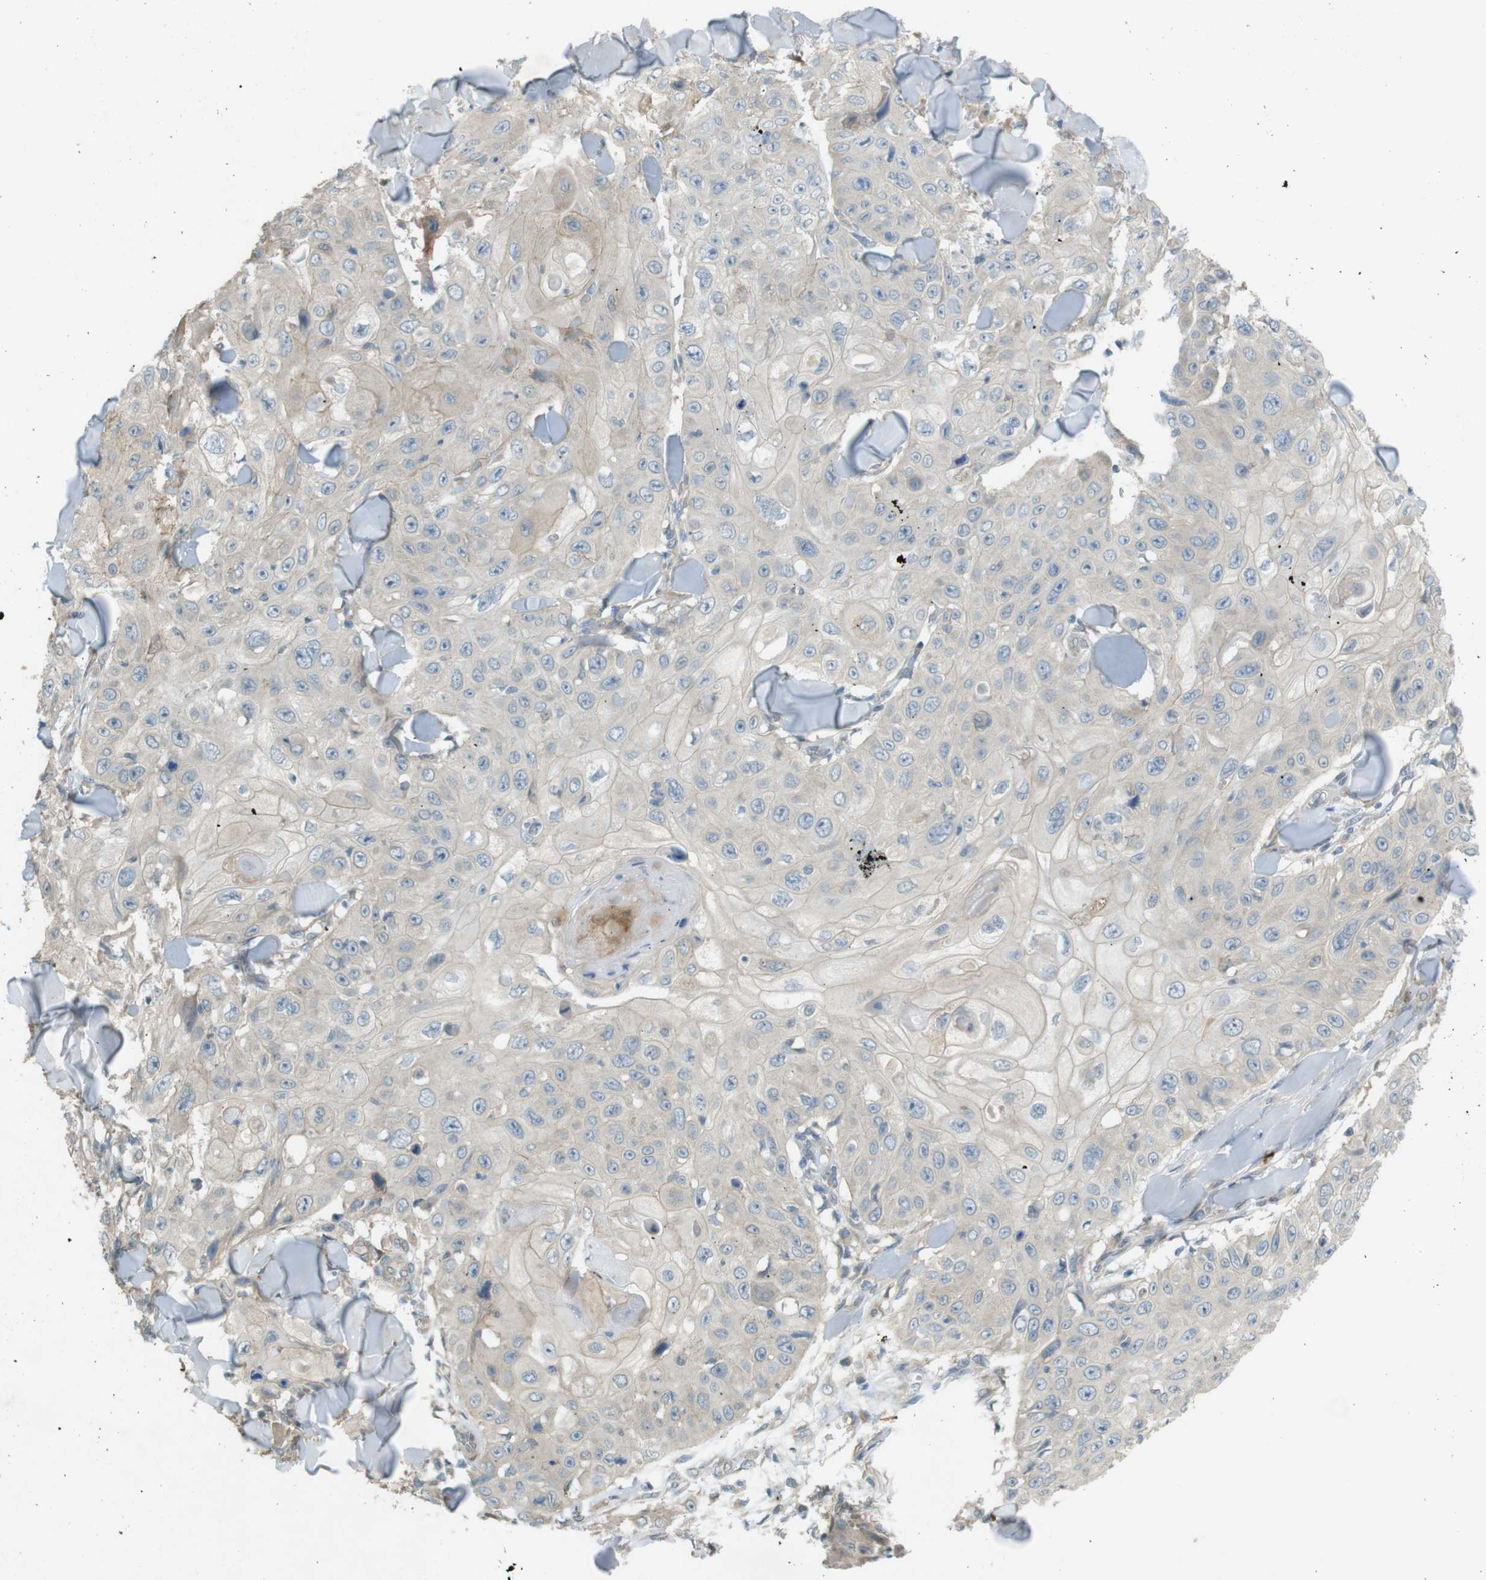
{"staining": {"intensity": "negative", "quantity": "none", "location": "none"}, "tissue": "skin cancer", "cell_type": "Tumor cells", "image_type": "cancer", "snomed": [{"axis": "morphology", "description": "Squamous cell carcinoma, NOS"}, {"axis": "topography", "description": "Skin"}], "caption": "Tumor cells are negative for protein expression in human skin cancer. (DAB (3,3'-diaminobenzidine) immunohistochemistry visualized using brightfield microscopy, high magnification).", "gene": "TMEM41B", "patient": {"sex": "male", "age": 86}}